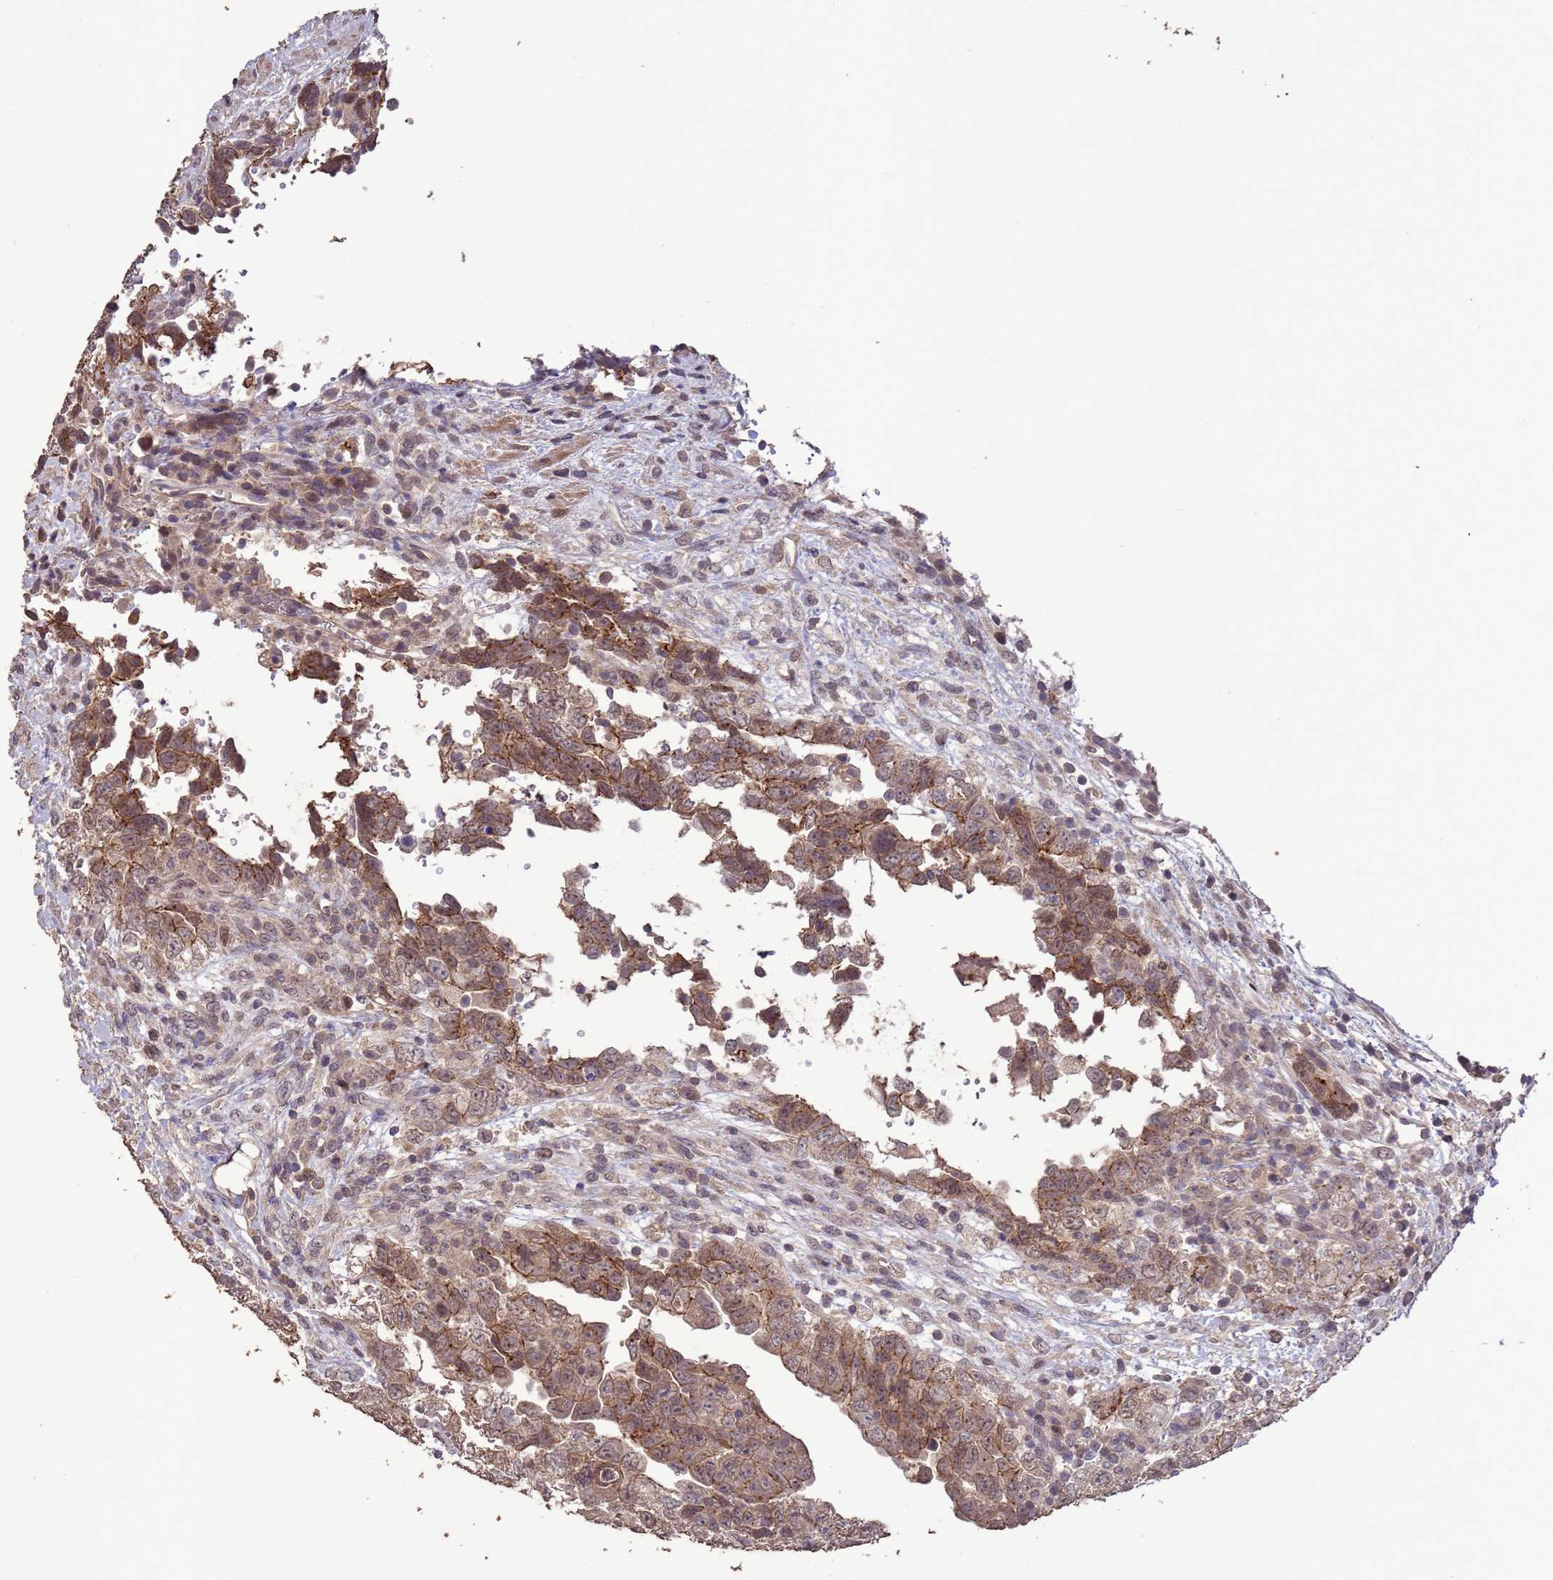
{"staining": {"intensity": "moderate", "quantity": ">75%", "location": "cytoplasmic/membranous"}, "tissue": "testis cancer", "cell_type": "Tumor cells", "image_type": "cancer", "snomed": [{"axis": "morphology", "description": "Carcinoma, Embryonal, NOS"}, {"axis": "topography", "description": "Testis"}], "caption": "Moderate cytoplasmic/membranous staining for a protein is present in about >75% of tumor cells of testis cancer using immunohistochemistry.", "gene": "SLC9B2", "patient": {"sex": "male", "age": 37}}